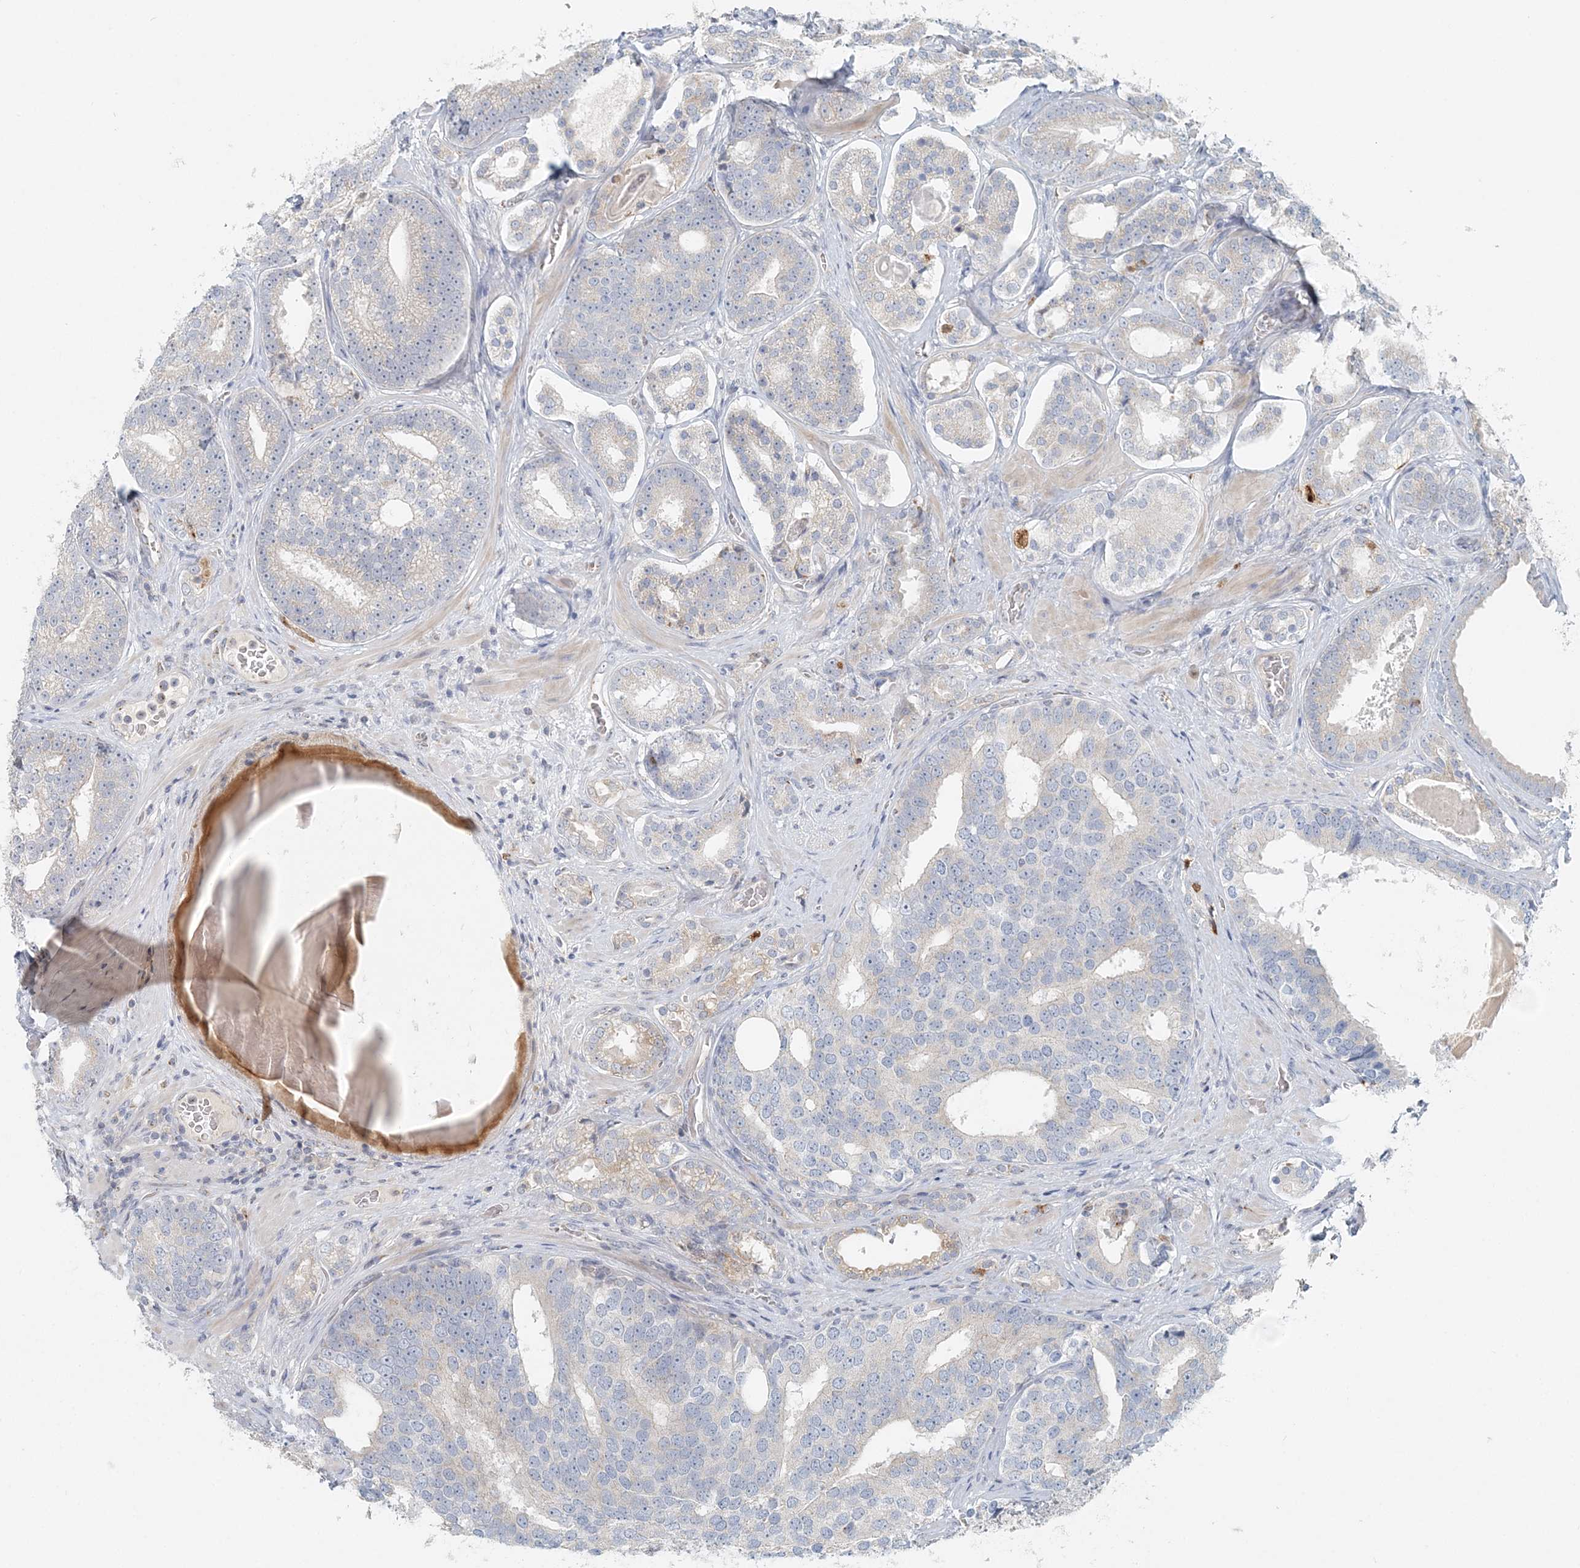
{"staining": {"intensity": "negative", "quantity": "none", "location": "none"}, "tissue": "prostate cancer", "cell_type": "Tumor cells", "image_type": "cancer", "snomed": [{"axis": "morphology", "description": "Adenocarcinoma, High grade"}, {"axis": "topography", "description": "Prostate"}], "caption": "High-grade adenocarcinoma (prostate) was stained to show a protein in brown. There is no significant staining in tumor cells.", "gene": "NAA11", "patient": {"sex": "male", "age": 60}}